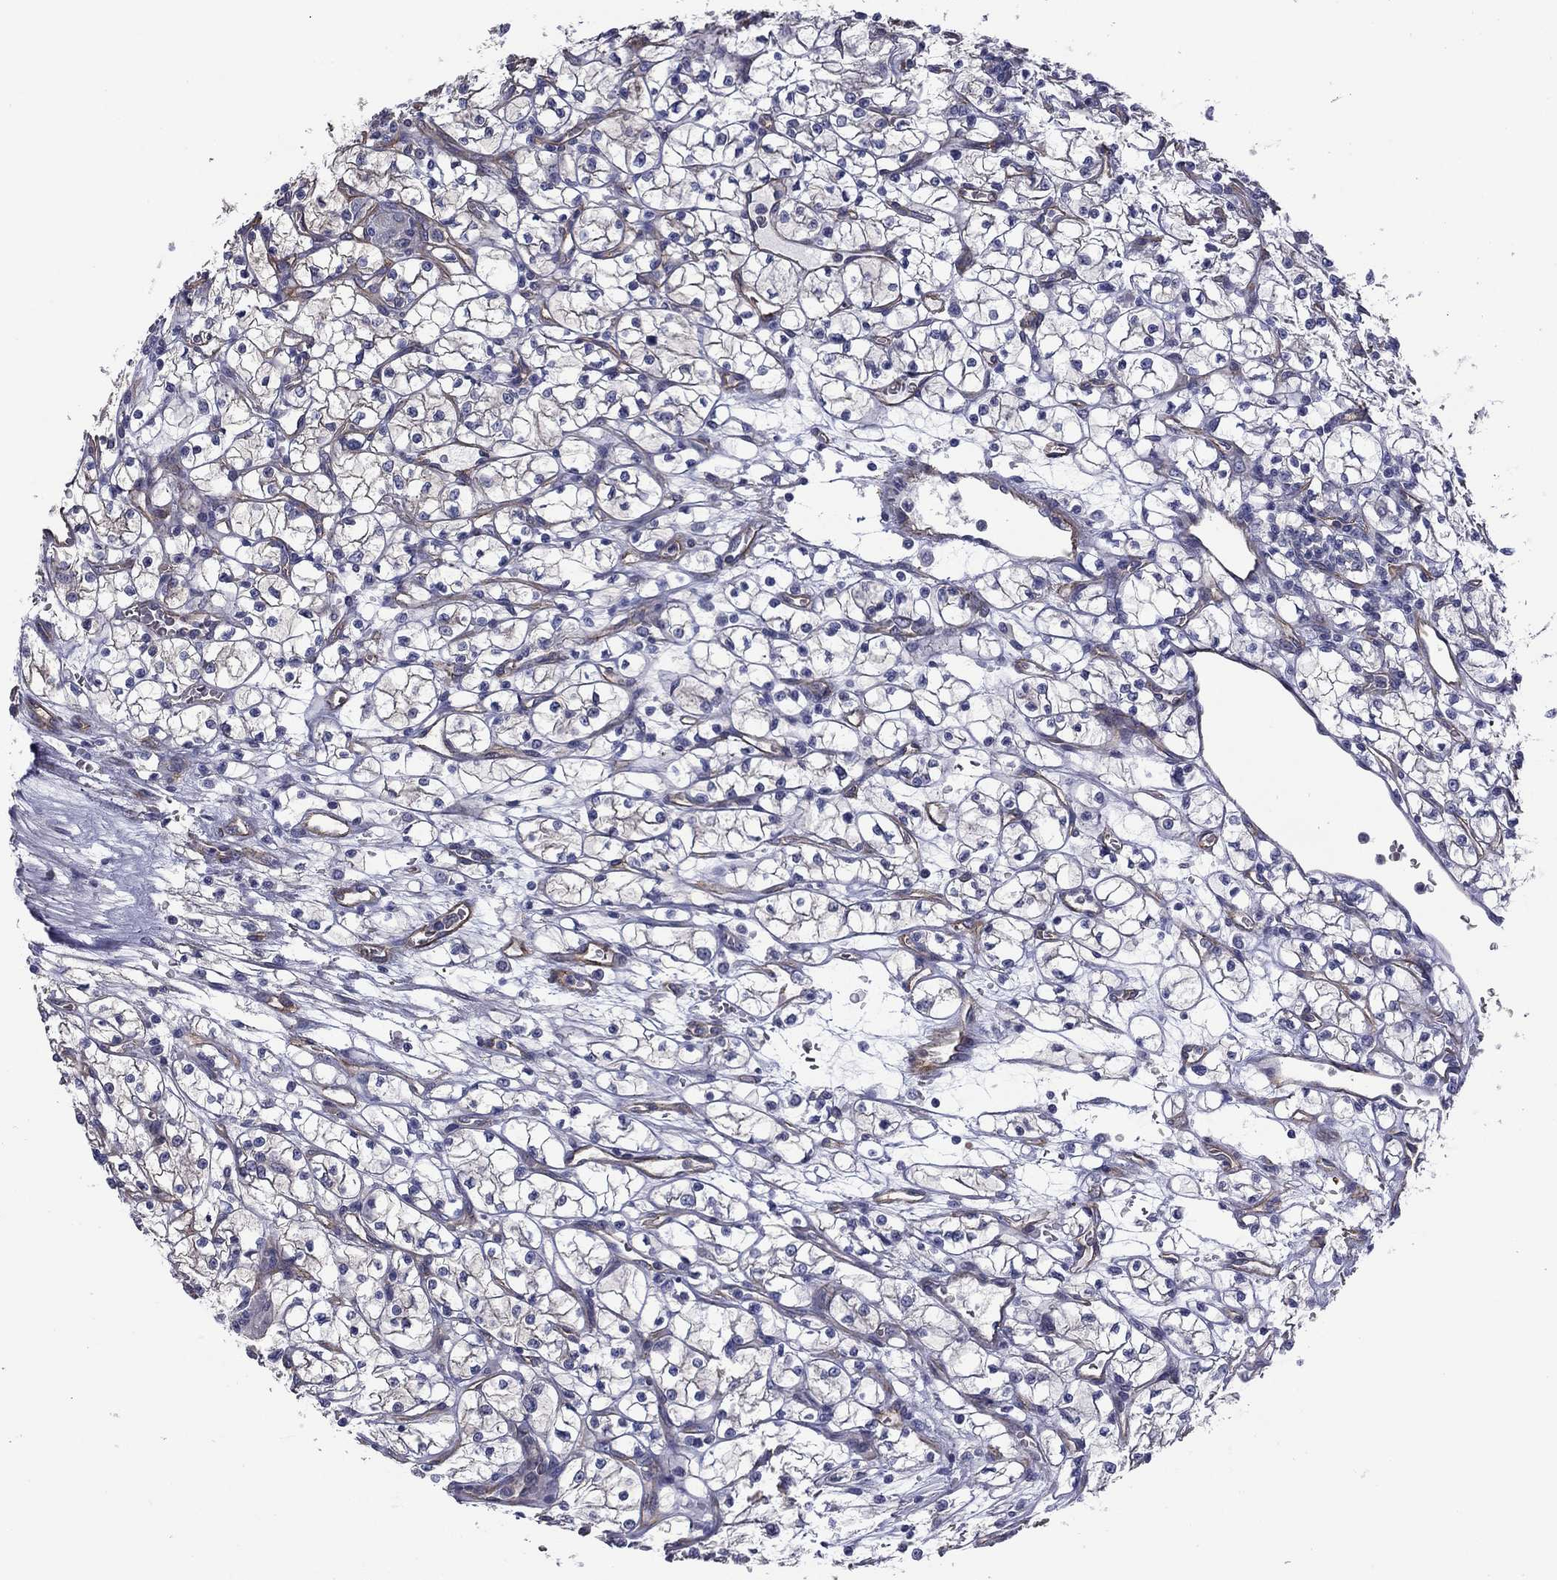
{"staining": {"intensity": "negative", "quantity": "none", "location": "none"}, "tissue": "renal cancer", "cell_type": "Tumor cells", "image_type": "cancer", "snomed": [{"axis": "morphology", "description": "Adenocarcinoma, NOS"}, {"axis": "topography", "description": "Kidney"}], "caption": "DAB immunohistochemical staining of human renal cancer exhibits no significant expression in tumor cells.", "gene": "TCHH", "patient": {"sex": "female", "age": 64}}